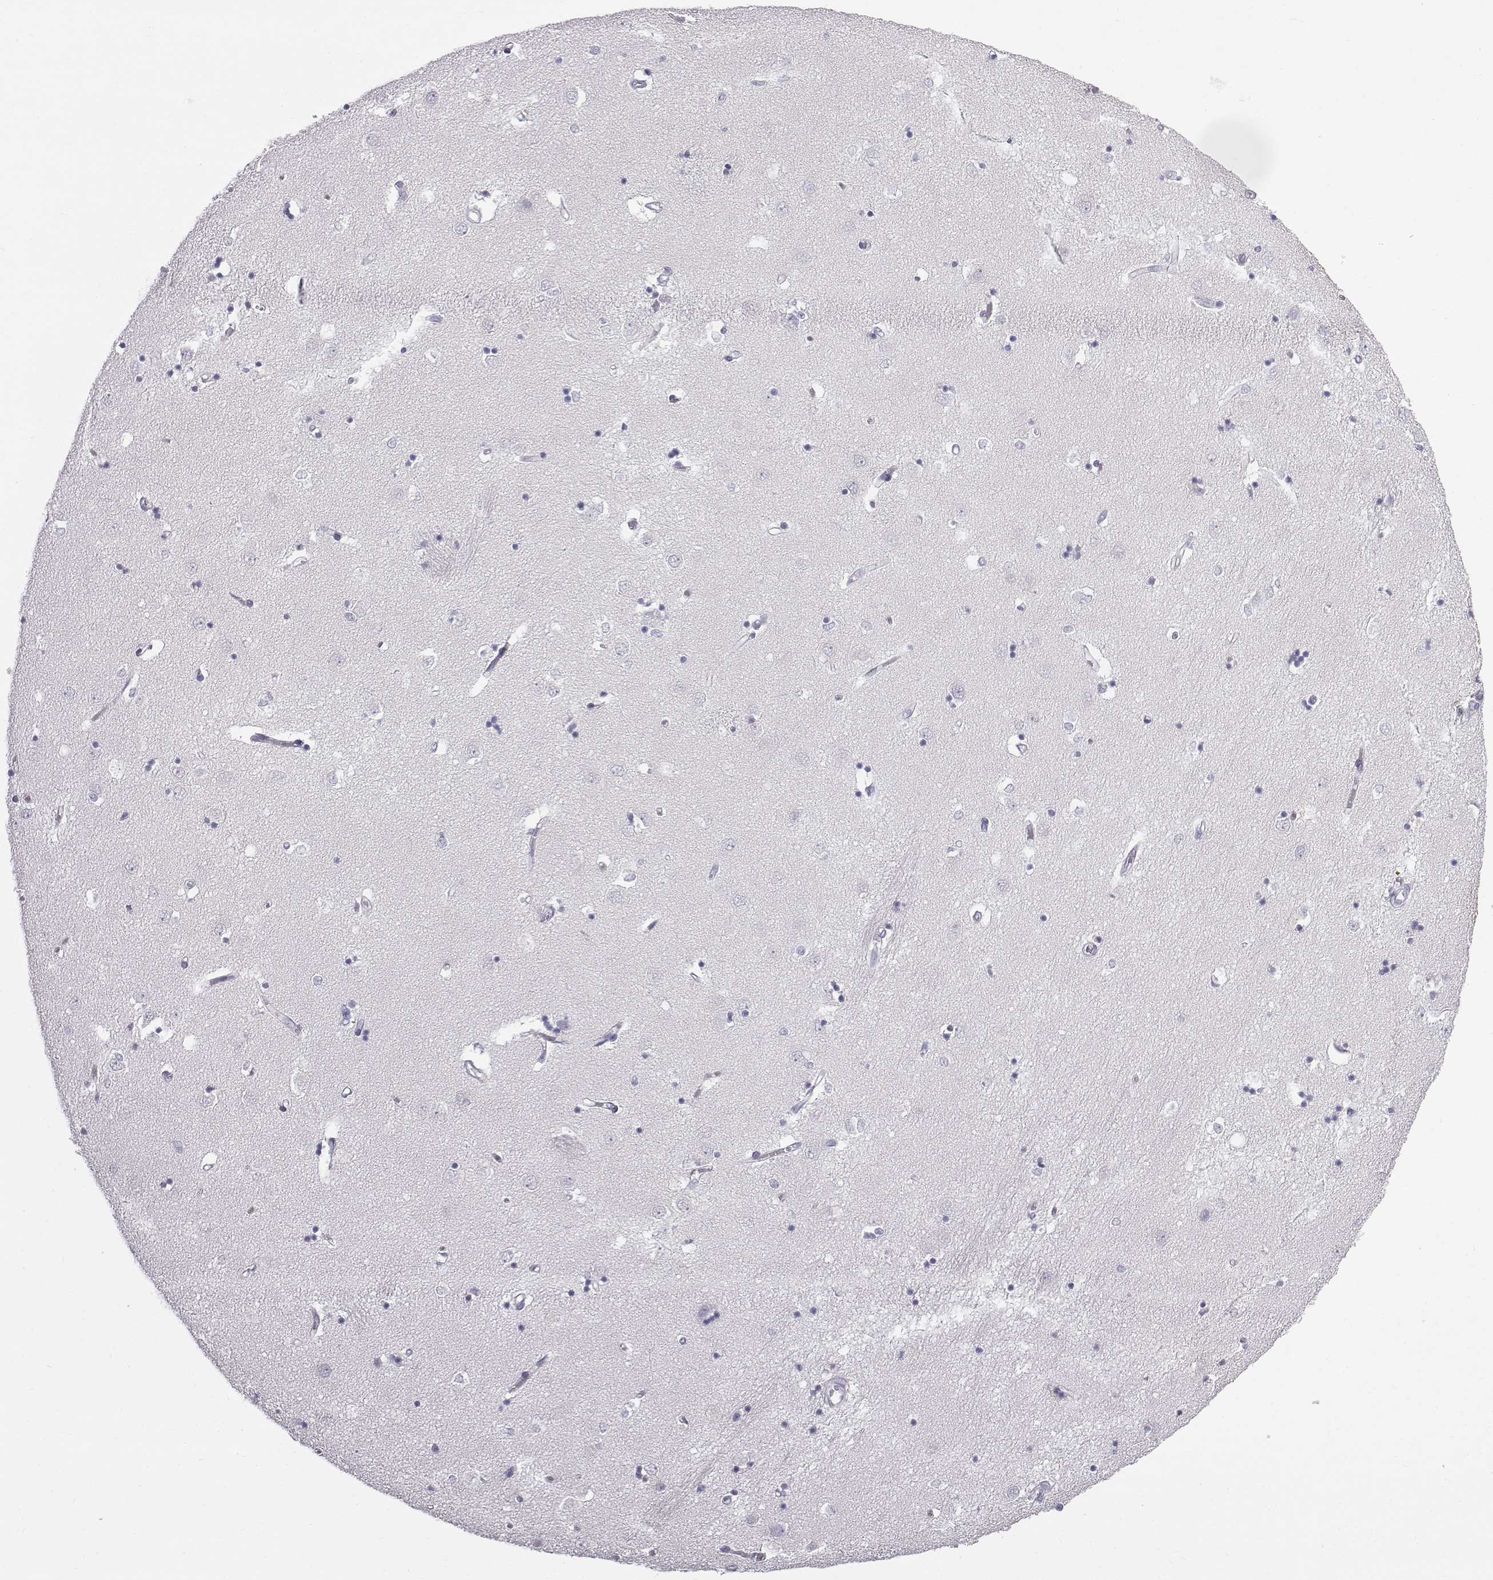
{"staining": {"intensity": "negative", "quantity": "none", "location": "none"}, "tissue": "caudate", "cell_type": "Glial cells", "image_type": "normal", "snomed": [{"axis": "morphology", "description": "Normal tissue, NOS"}, {"axis": "topography", "description": "Lateral ventricle wall"}], "caption": "Glial cells are negative for brown protein staining in unremarkable caudate. (Brightfield microscopy of DAB immunohistochemistry at high magnification).", "gene": "C6orf58", "patient": {"sex": "male", "age": 54}}